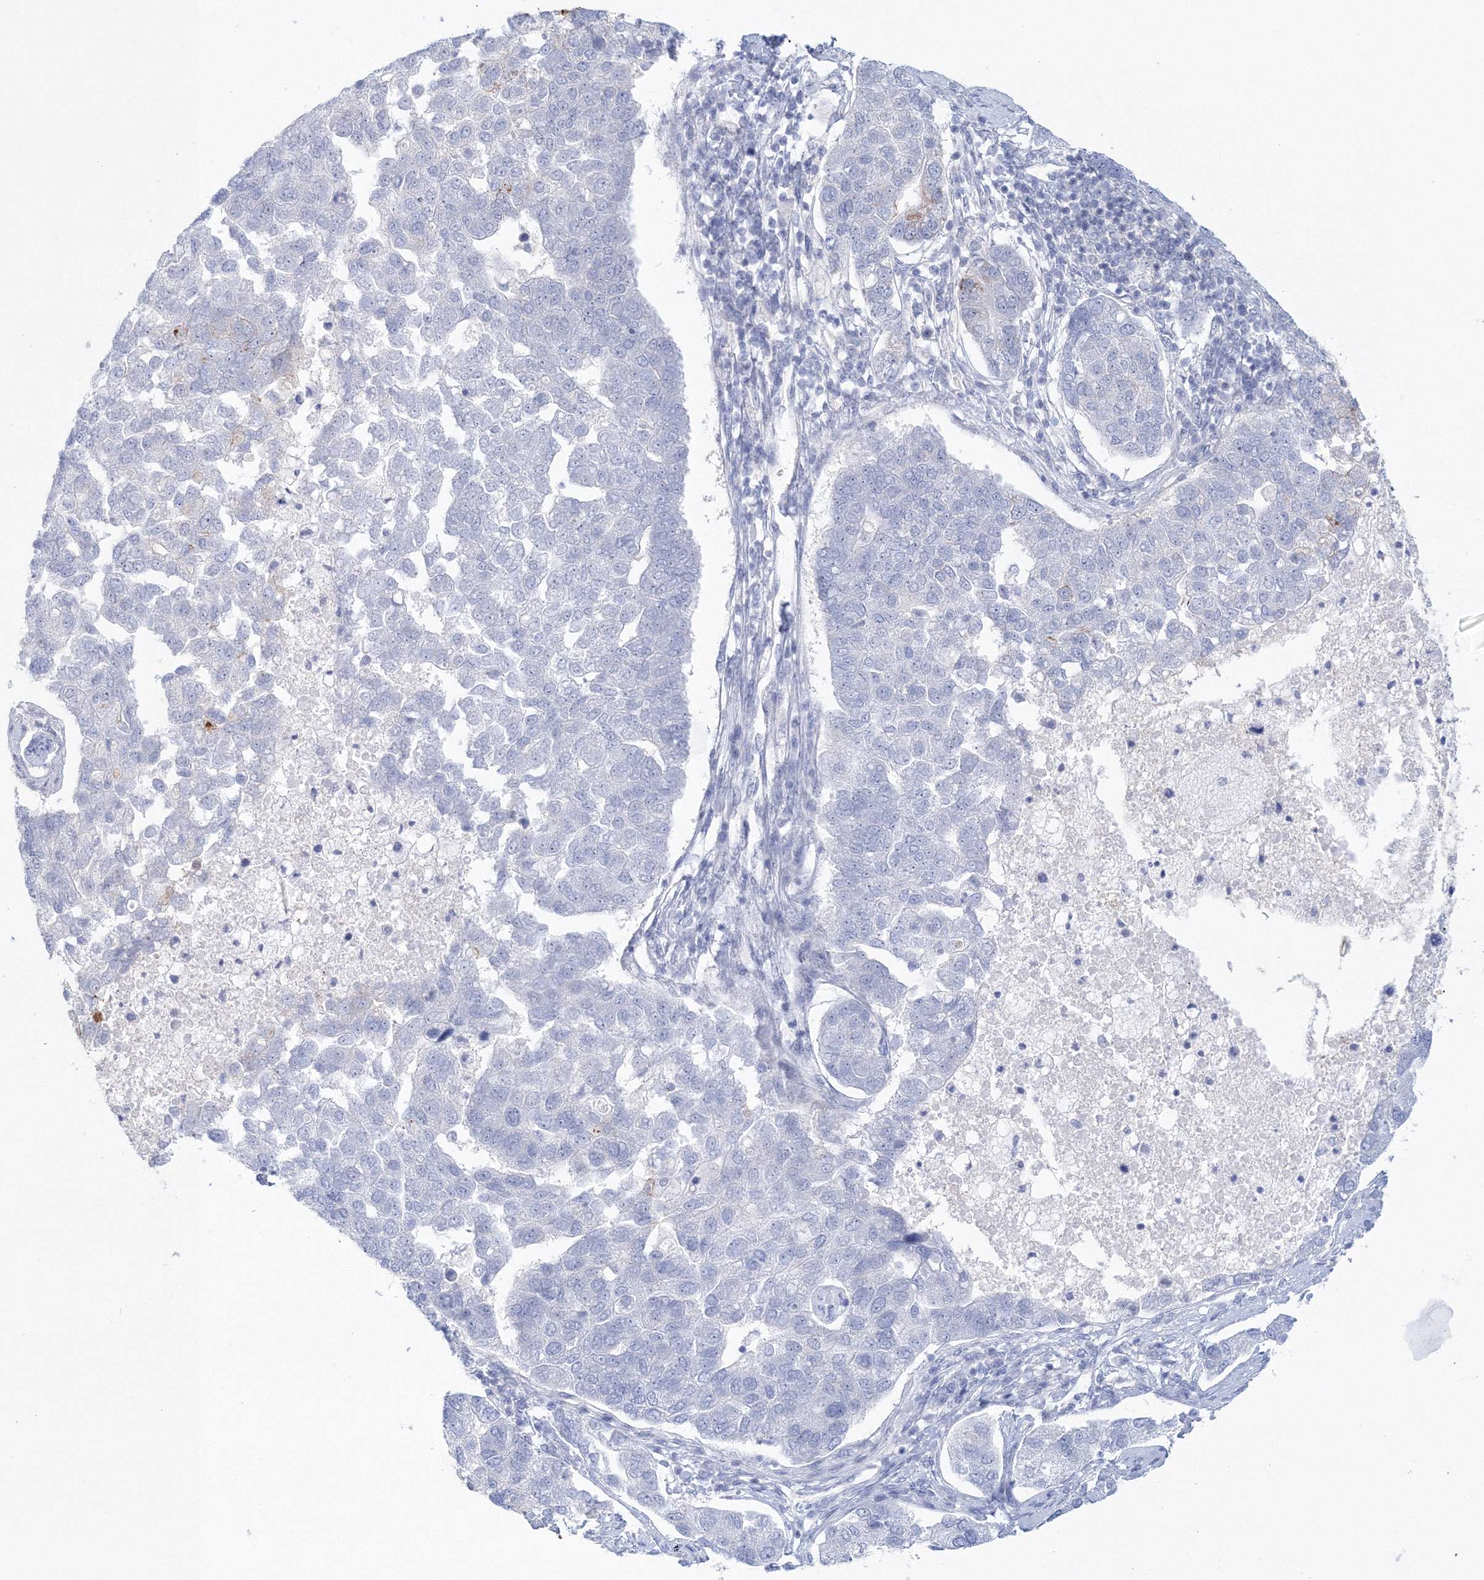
{"staining": {"intensity": "negative", "quantity": "none", "location": "none"}, "tissue": "pancreatic cancer", "cell_type": "Tumor cells", "image_type": "cancer", "snomed": [{"axis": "morphology", "description": "Adenocarcinoma, NOS"}, {"axis": "topography", "description": "Pancreas"}], "caption": "Tumor cells are negative for protein expression in human pancreatic adenocarcinoma. (Immunohistochemistry (ihc), brightfield microscopy, high magnification).", "gene": "VSIG1", "patient": {"sex": "female", "age": 61}}